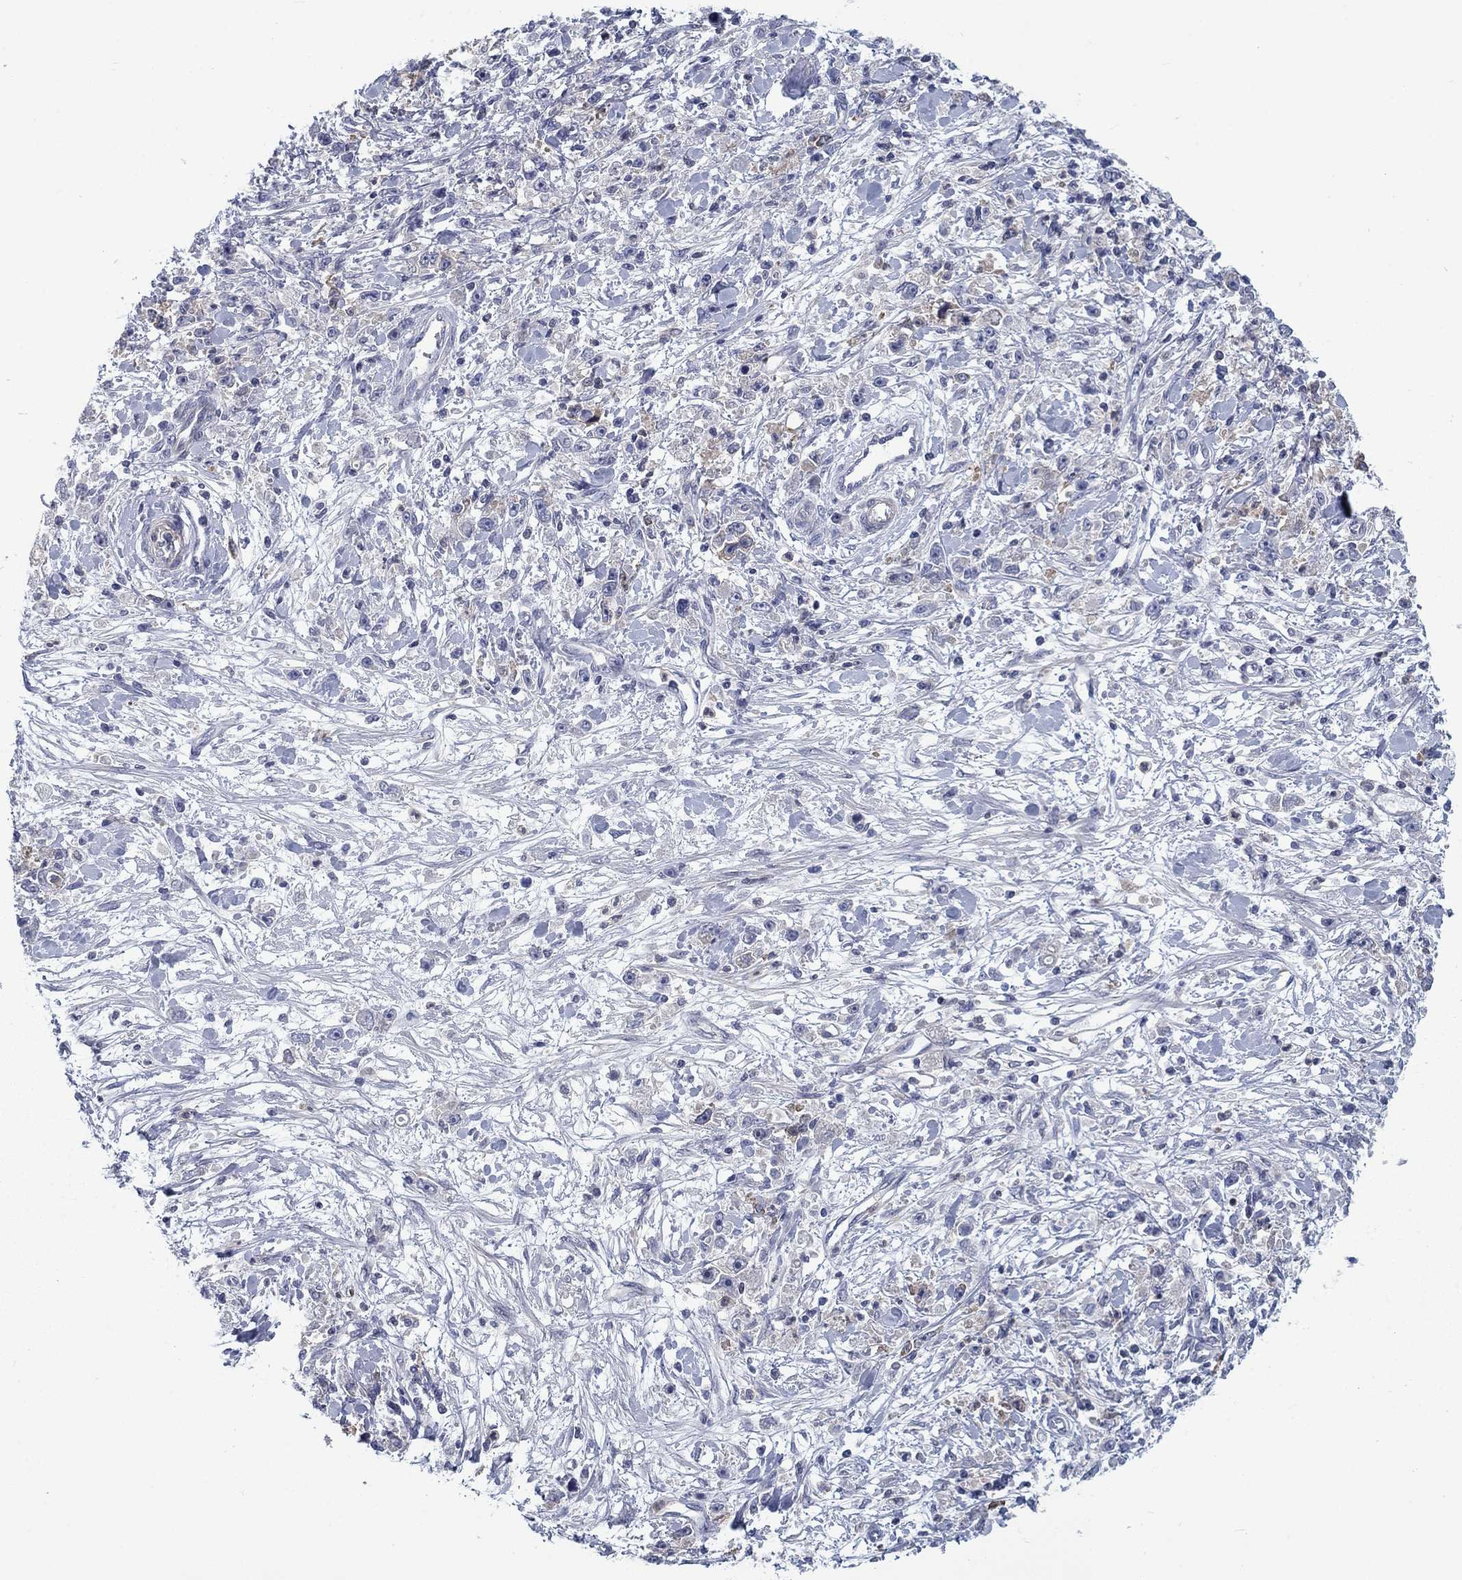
{"staining": {"intensity": "negative", "quantity": "none", "location": "none"}, "tissue": "stomach cancer", "cell_type": "Tumor cells", "image_type": "cancer", "snomed": [{"axis": "morphology", "description": "Adenocarcinoma, NOS"}, {"axis": "topography", "description": "Stomach"}], "caption": "Immunohistochemical staining of human stomach cancer exhibits no significant staining in tumor cells.", "gene": "KIF15", "patient": {"sex": "female", "age": 59}}